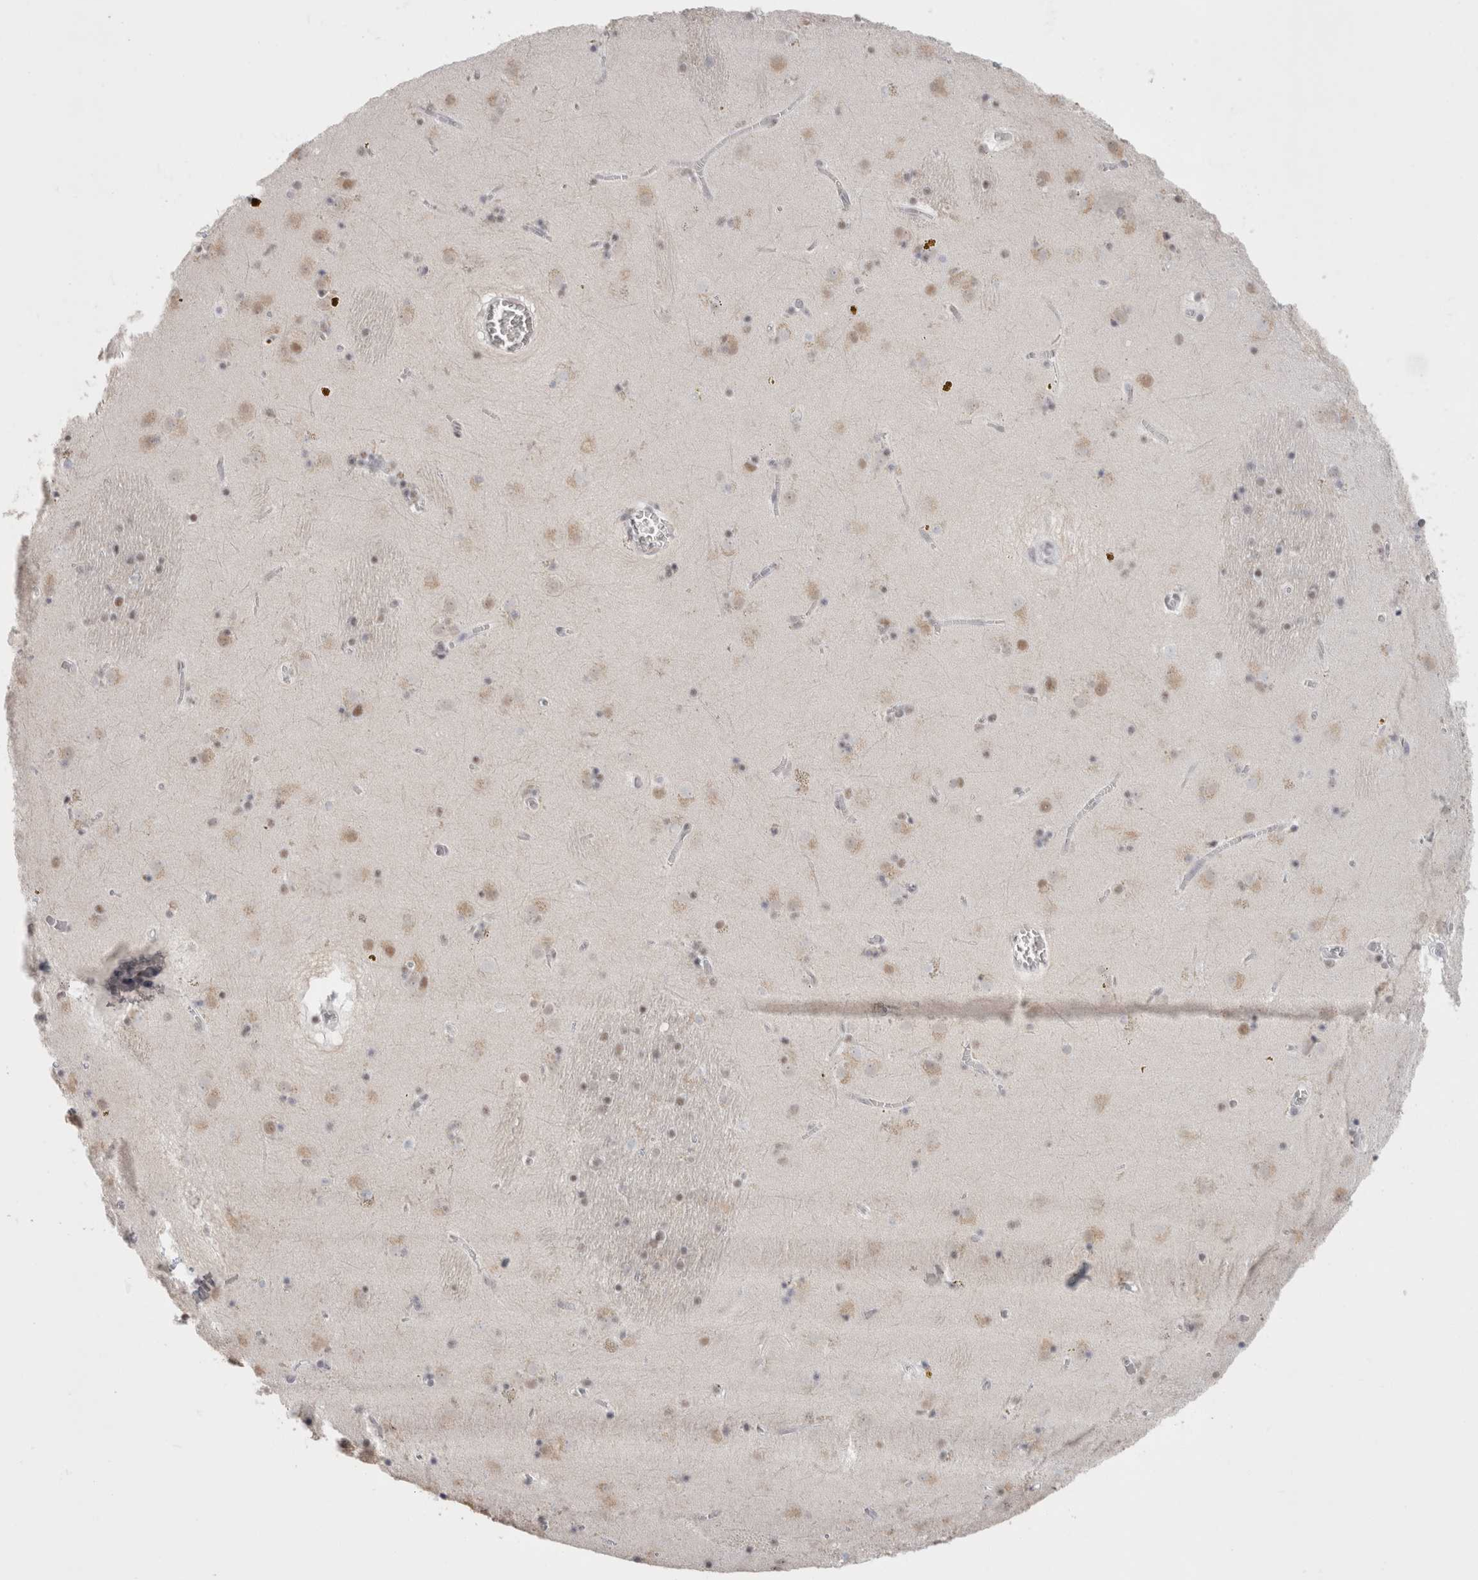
{"staining": {"intensity": "weak", "quantity": "<25%", "location": "nuclear"}, "tissue": "caudate", "cell_type": "Glial cells", "image_type": "normal", "snomed": [{"axis": "morphology", "description": "Normal tissue, NOS"}, {"axis": "topography", "description": "Lateral ventricle wall"}], "caption": "Caudate stained for a protein using IHC shows no expression glial cells.", "gene": "SMARCC1", "patient": {"sex": "male", "age": 70}}